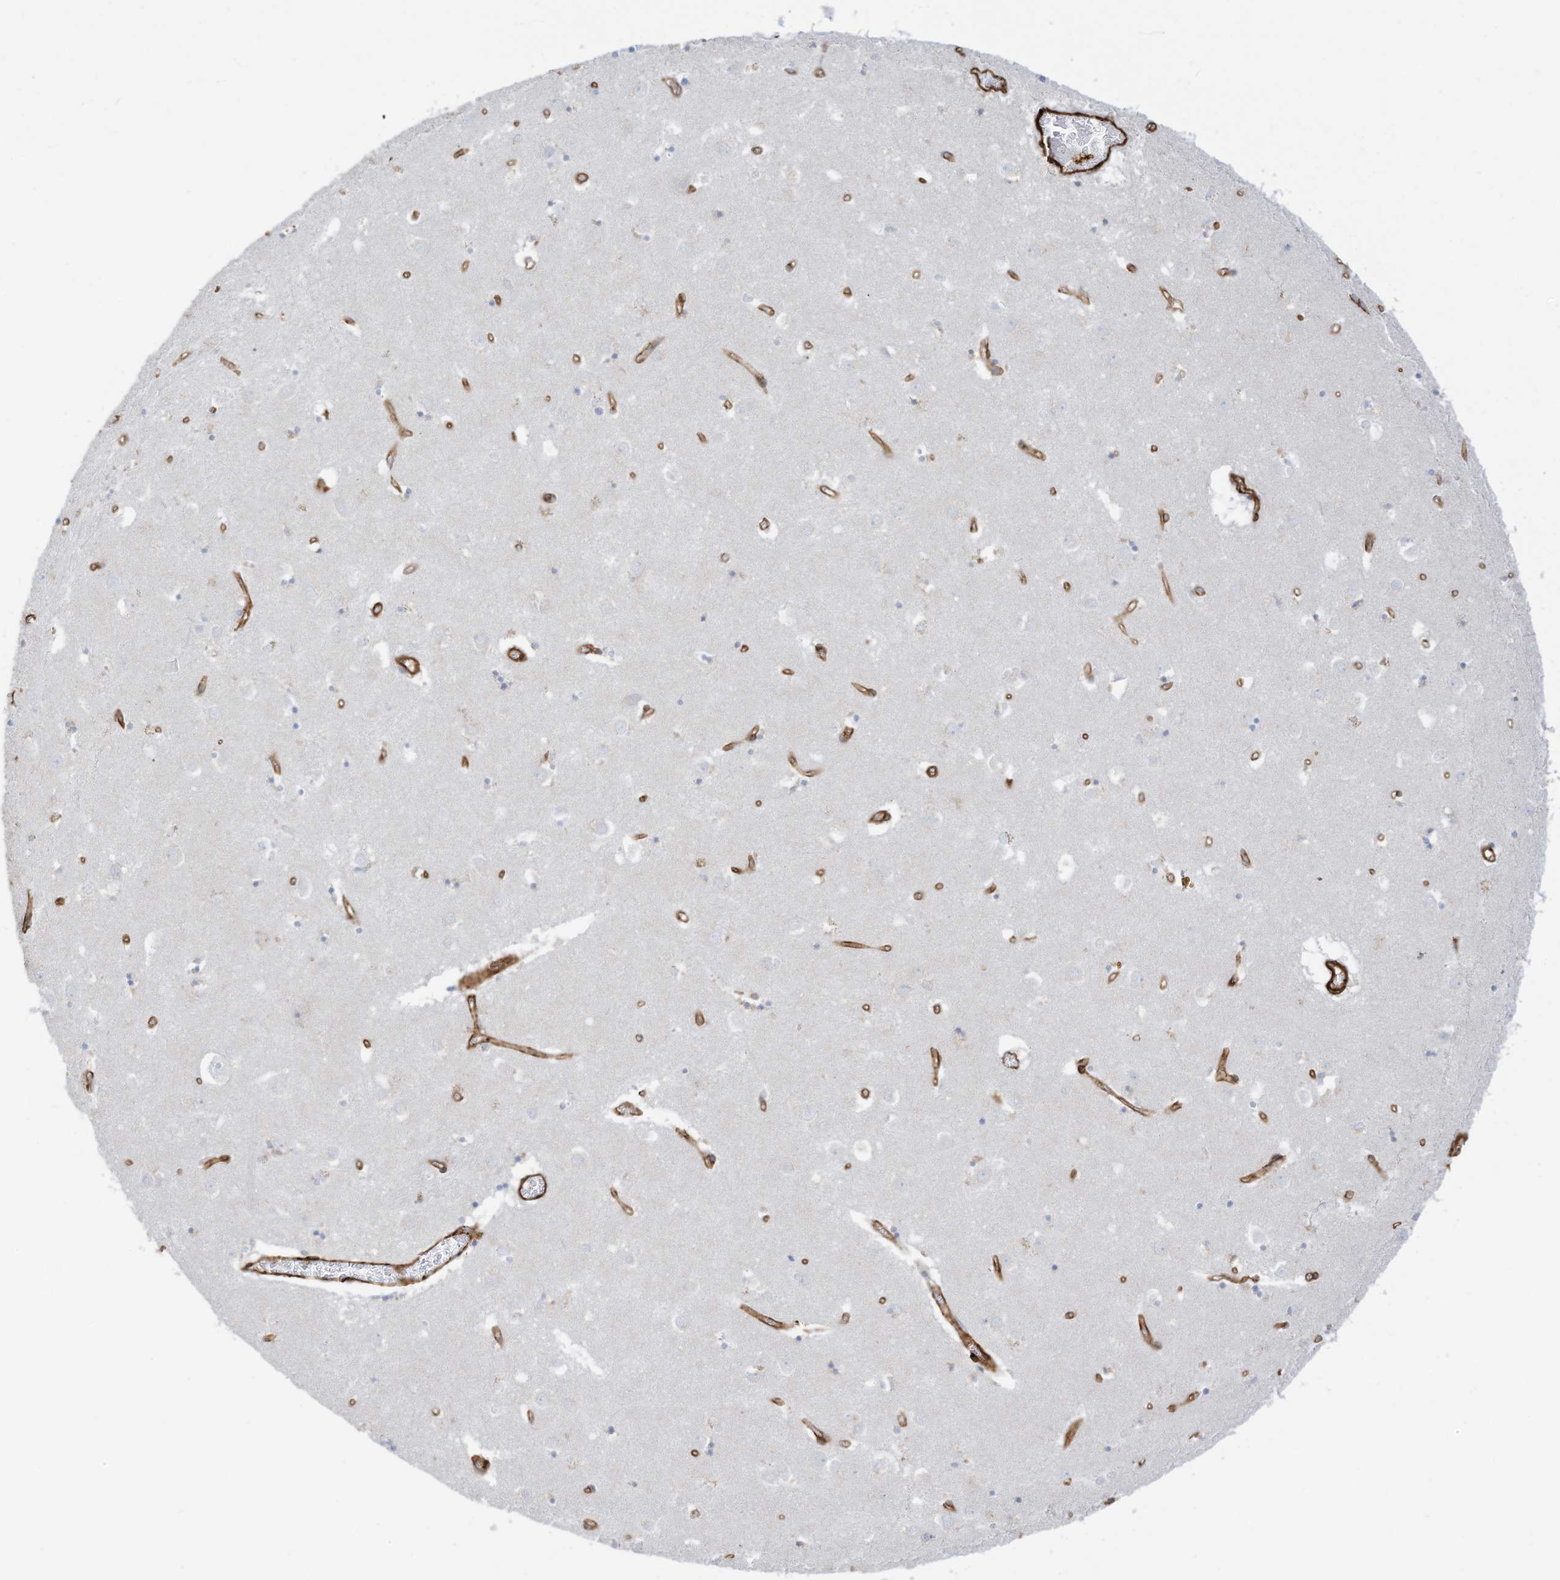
{"staining": {"intensity": "negative", "quantity": "none", "location": "none"}, "tissue": "caudate", "cell_type": "Glial cells", "image_type": "normal", "snomed": [{"axis": "morphology", "description": "Normal tissue, NOS"}, {"axis": "topography", "description": "Lateral ventricle wall"}], "caption": "Immunohistochemistry (IHC) photomicrograph of benign caudate: caudate stained with DAB exhibits no significant protein positivity in glial cells.", "gene": "ABCB7", "patient": {"sex": "male", "age": 70}}